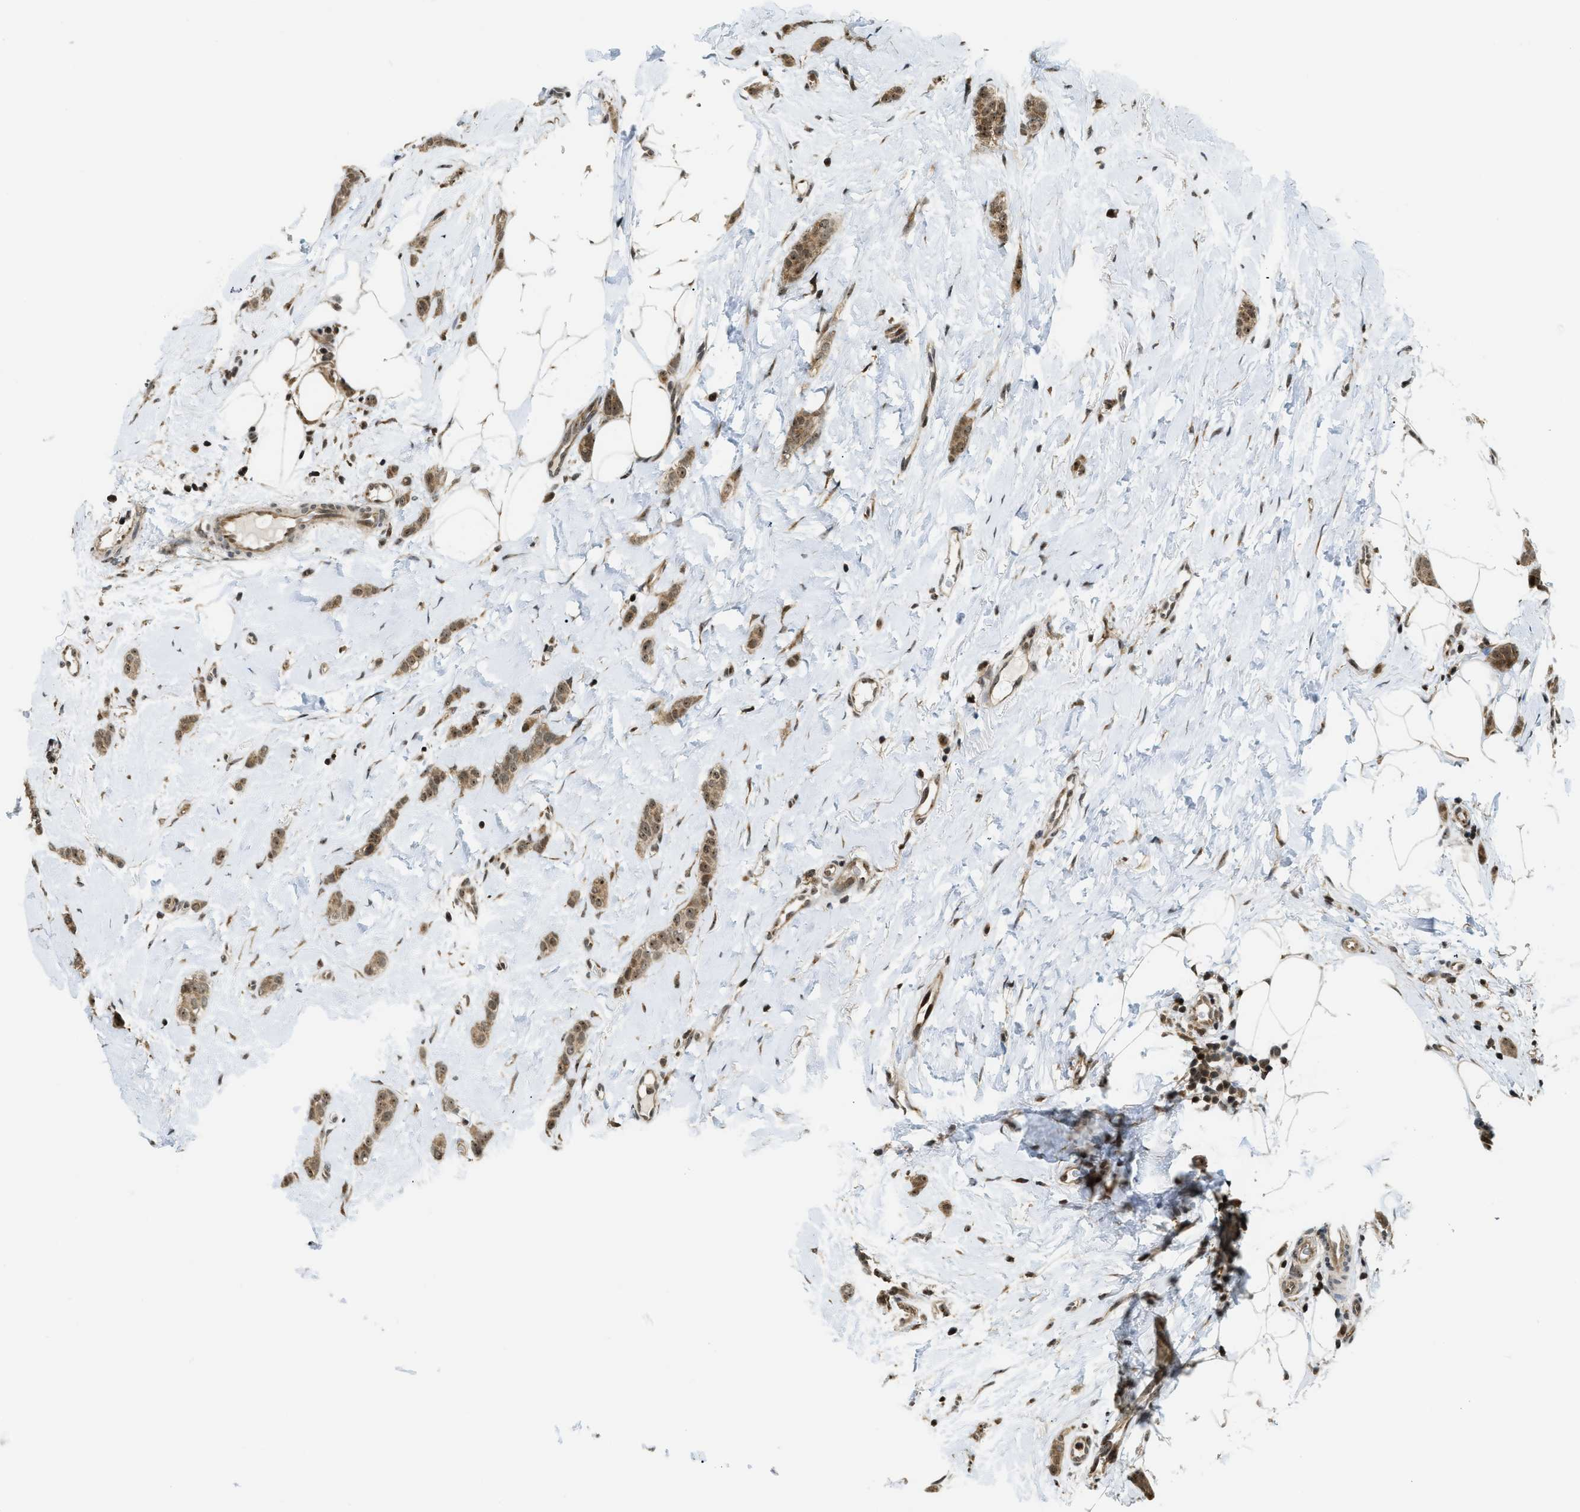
{"staining": {"intensity": "moderate", "quantity": ">75%", "location": "cytoplasmic/membranous"}, "tissue": "breast cancer", "cell_type": "Tumor cells", "image_type": "cancer", "snomed": [{"axis": "morphology", "description": "Lobular carcinoma"}, {"axis": "topography", "description": "Skin"}, {"axis": "topography", "description": "Breast"}], "caption": "Brown immunohistochemical staining in human breast lobular carcinoma shows moderate cytoplasmic/membranous positivity in approximately >75% of tumor cells.", "gene": "TACC1", "patient": {"sex": "female", "age": 46}}